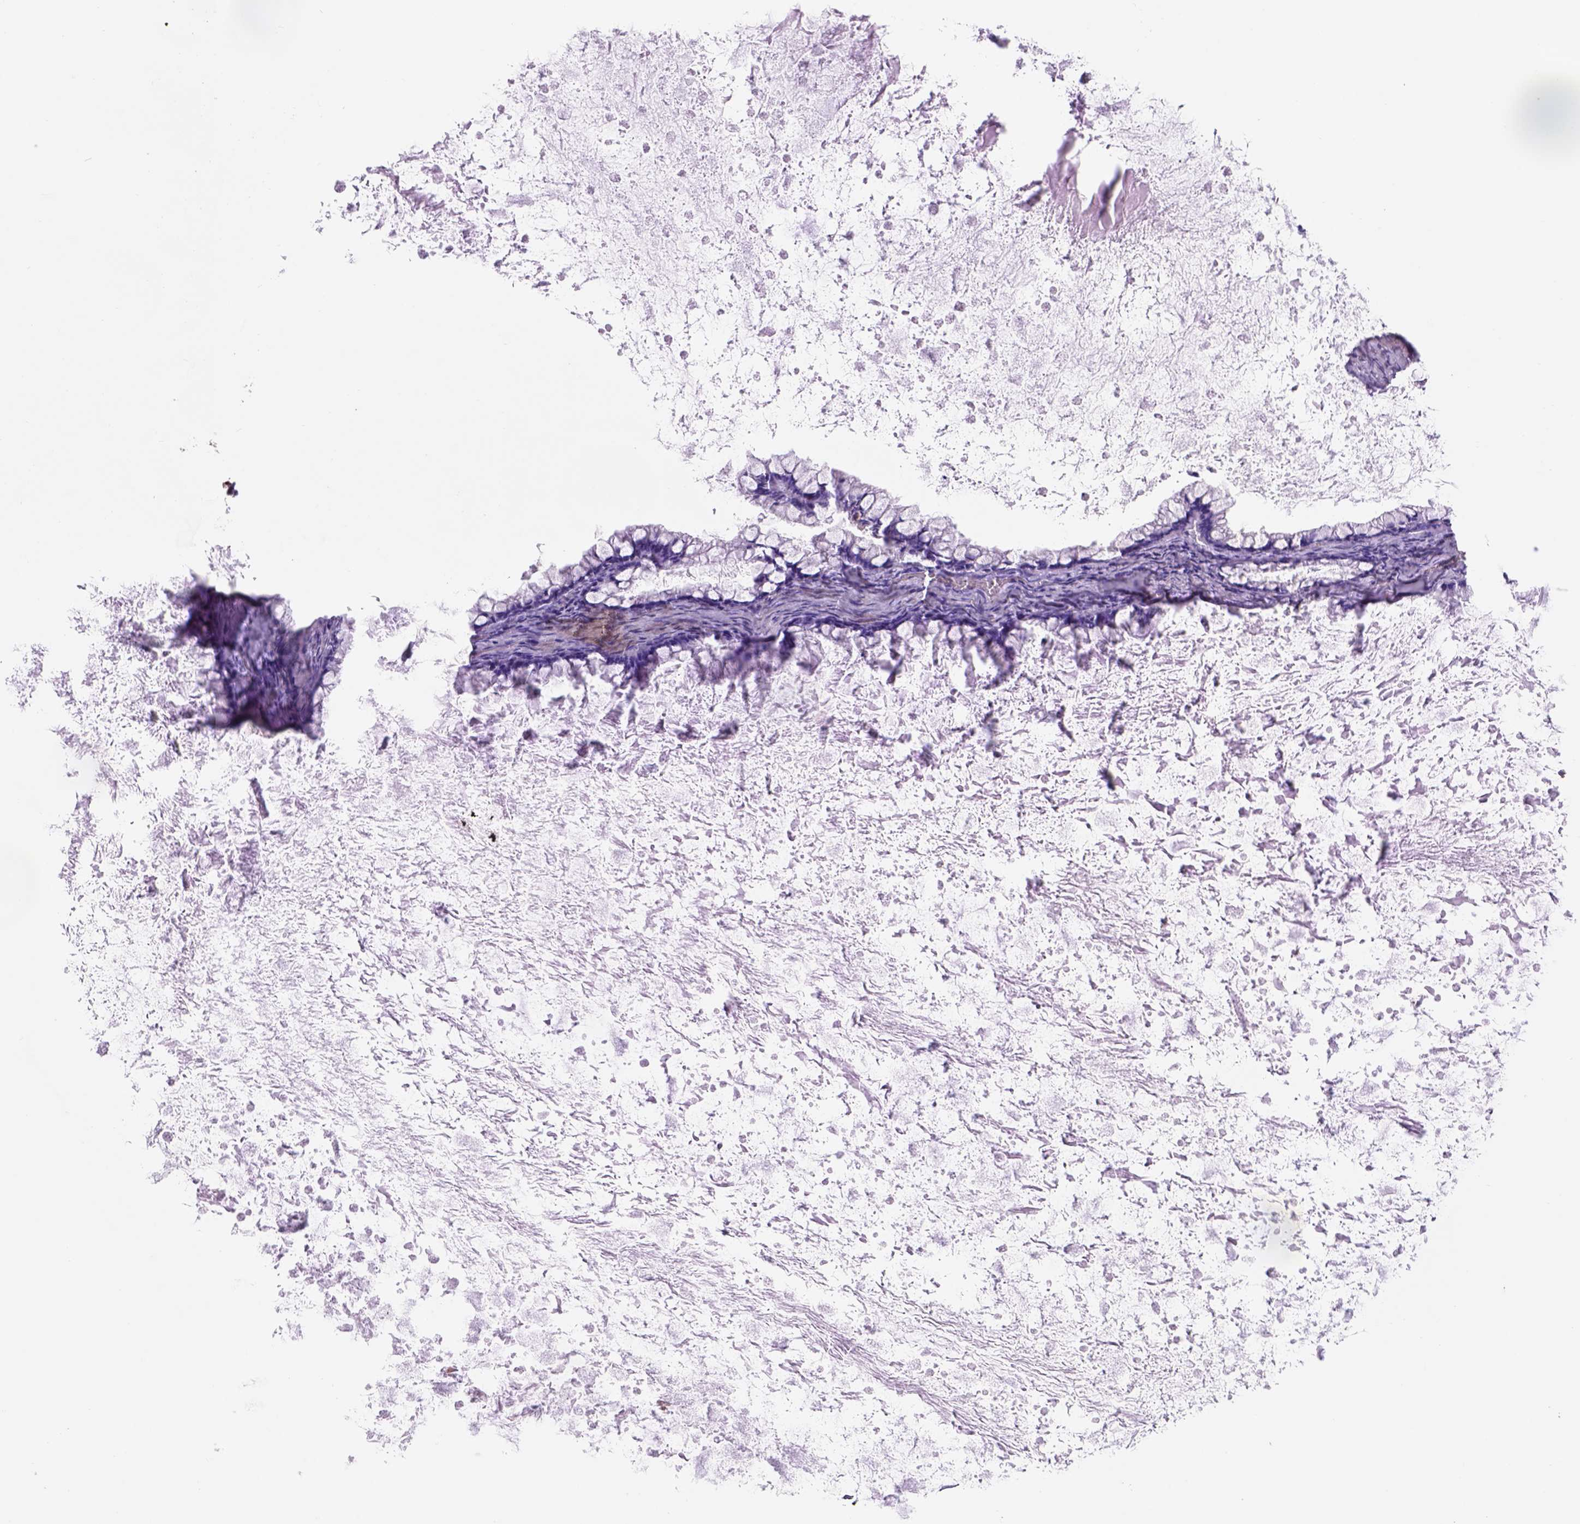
{"staining": {"intensity": "negative", "quantity": "none", "location": "none"}, "tissue": "ovarian cancer", "cell_type": "Tumor cells", "image_type": "cancer", "snomed": [{"axis": "morphology", "description": "Cystadenocarcinoma, mucinous, NOS"}, {"axis": "topography", "description": "Ovary"}], "caption": "IHC of ovarian cancer displays no staining in tumor cells. (Stains: DAB (3,3'-diaminobenzidine) immunohistochemistry with hematoxylin counter stain, Microscopy: brightfield microscopy at high magnification).", "gene": "ZZZ3", "patient": {"sex": "female", "age": 67}}